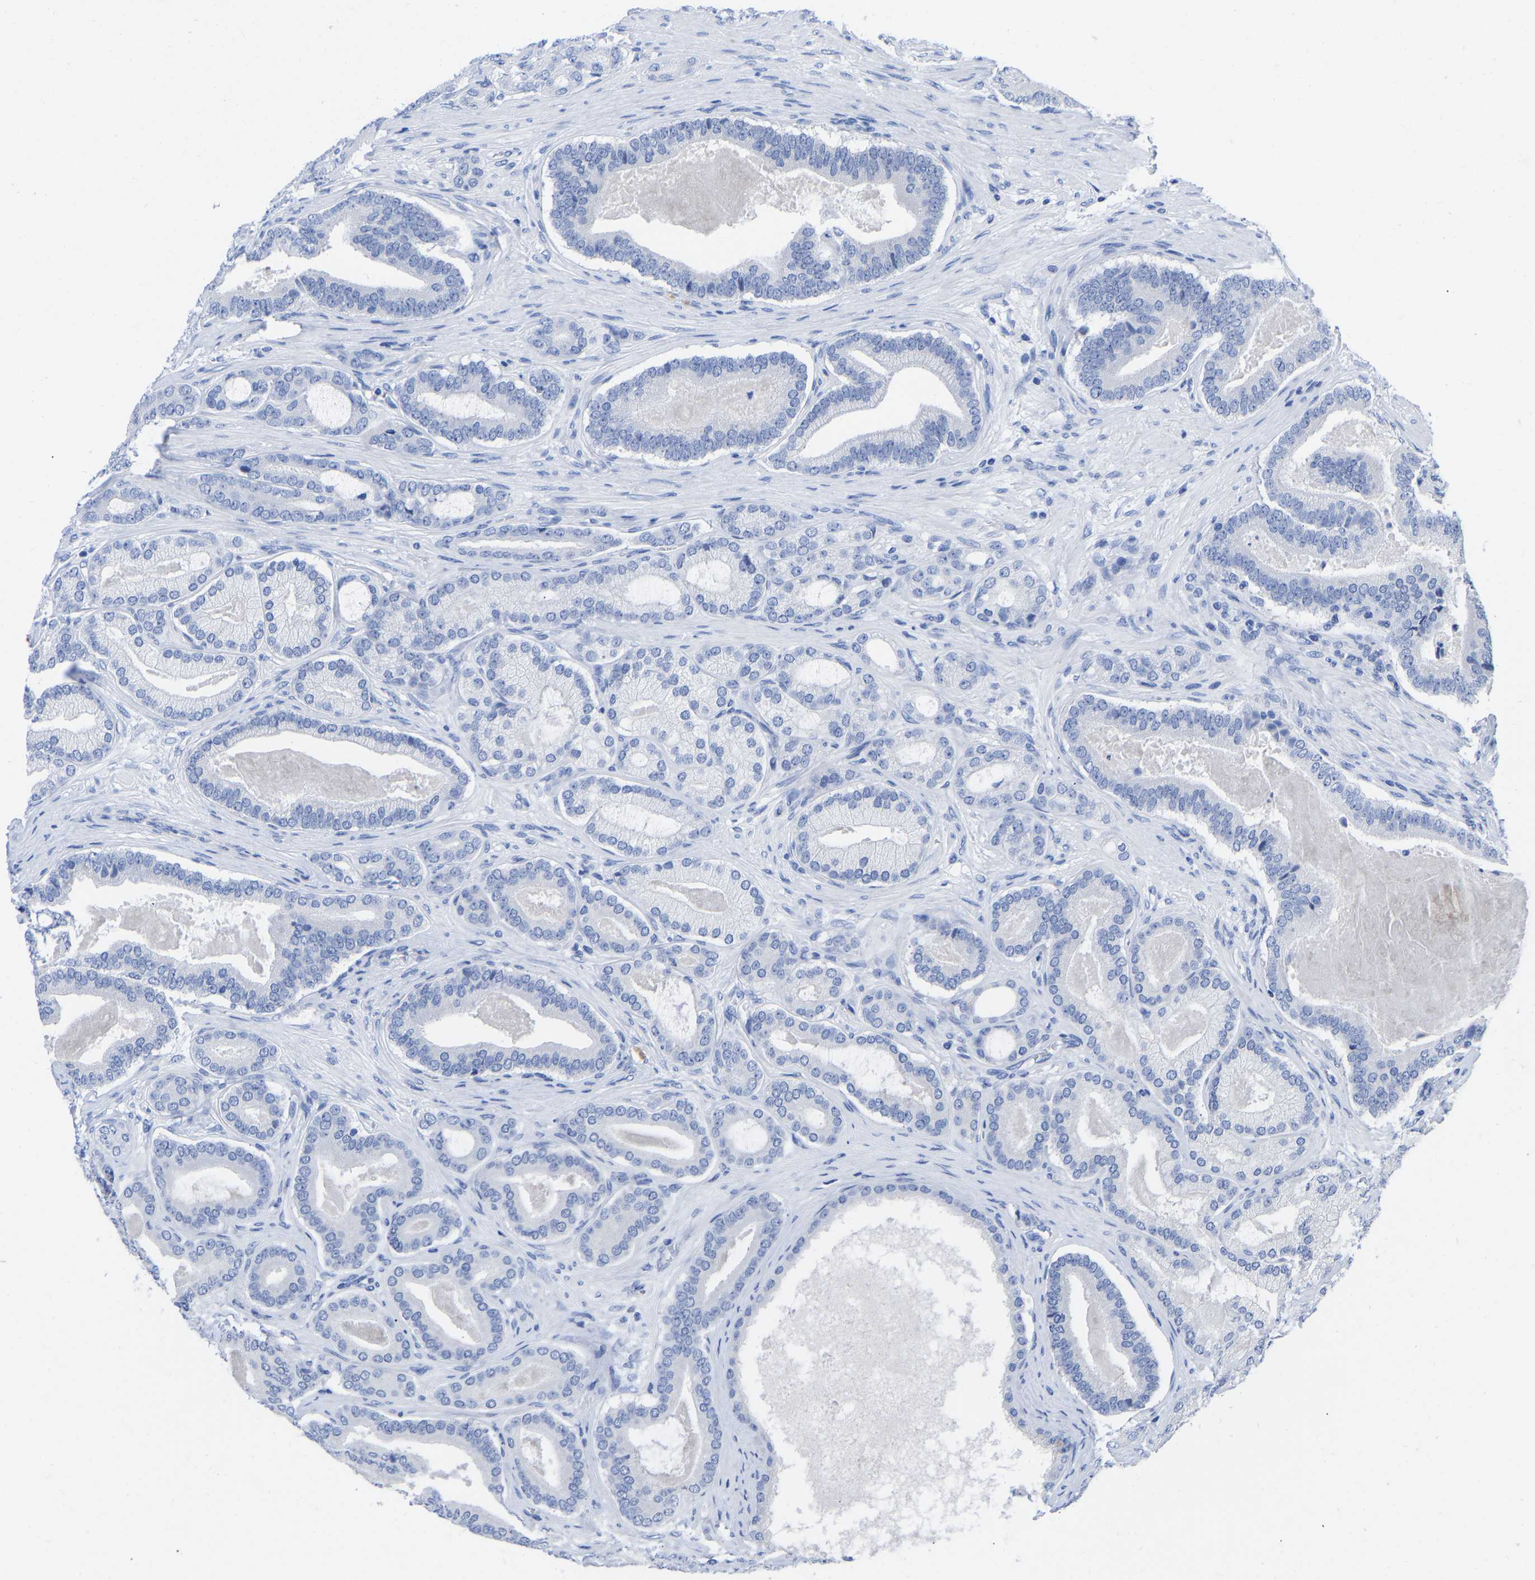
{"staining": {"intensity": "negative", "quantity": "none", "location": "none"}, "tissue": "prostate cancer", "cell_type": "Tumor cells", "image_type": "cancer", "snomed": [{"axis": "morphology", "description": "Adenocarcinoma, High grade"}, {"axis": "topography", "description": "Prostate"}], "caption": "A micrograph of prostate cancer stained for a protein reveals no brown staining in tumor cells. (DAB immunohistochemistry (IHC) visualized using brightfield microscopy, high magnification).", "gene": "GPA33", "patient": {"sex": "male", "age": 60}}